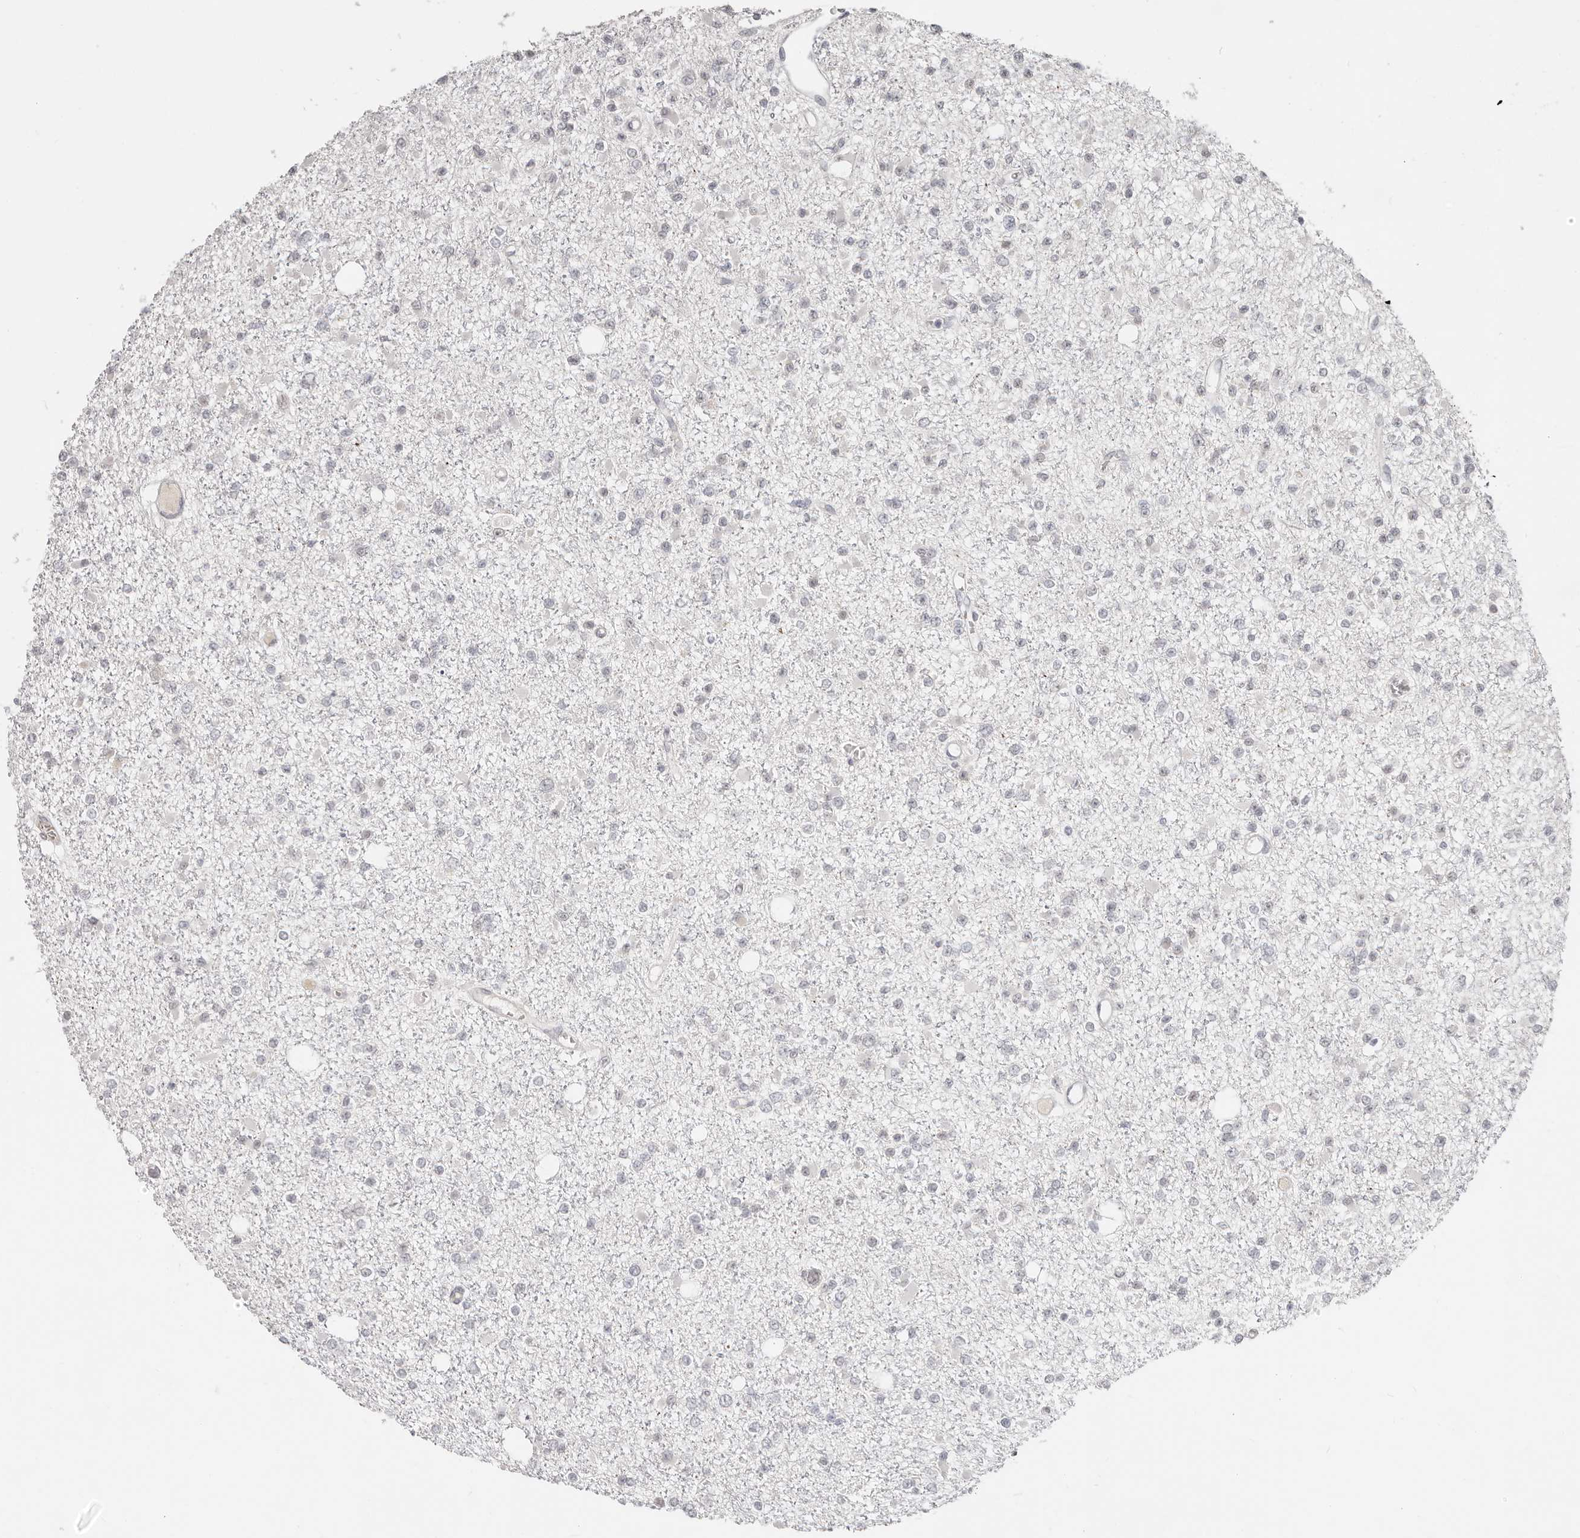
{"staining": {"intensity": "negative", "quantity": "none", "location": "none"}, "tissue": "glioma", "cell_type": "Tumor cells", "image_type": "cancer", "snomed": [{"axis": "morphology", "description": "Glioma, malignant, Low grade"}, {"axis": "topography", "description": "Brain"}], "caption": "DAB immunohistochemical staining of glioma shows no significant expression in tumor cells.", "gene": "RFC2", "patient": {"sex": "female", "age": 22}}